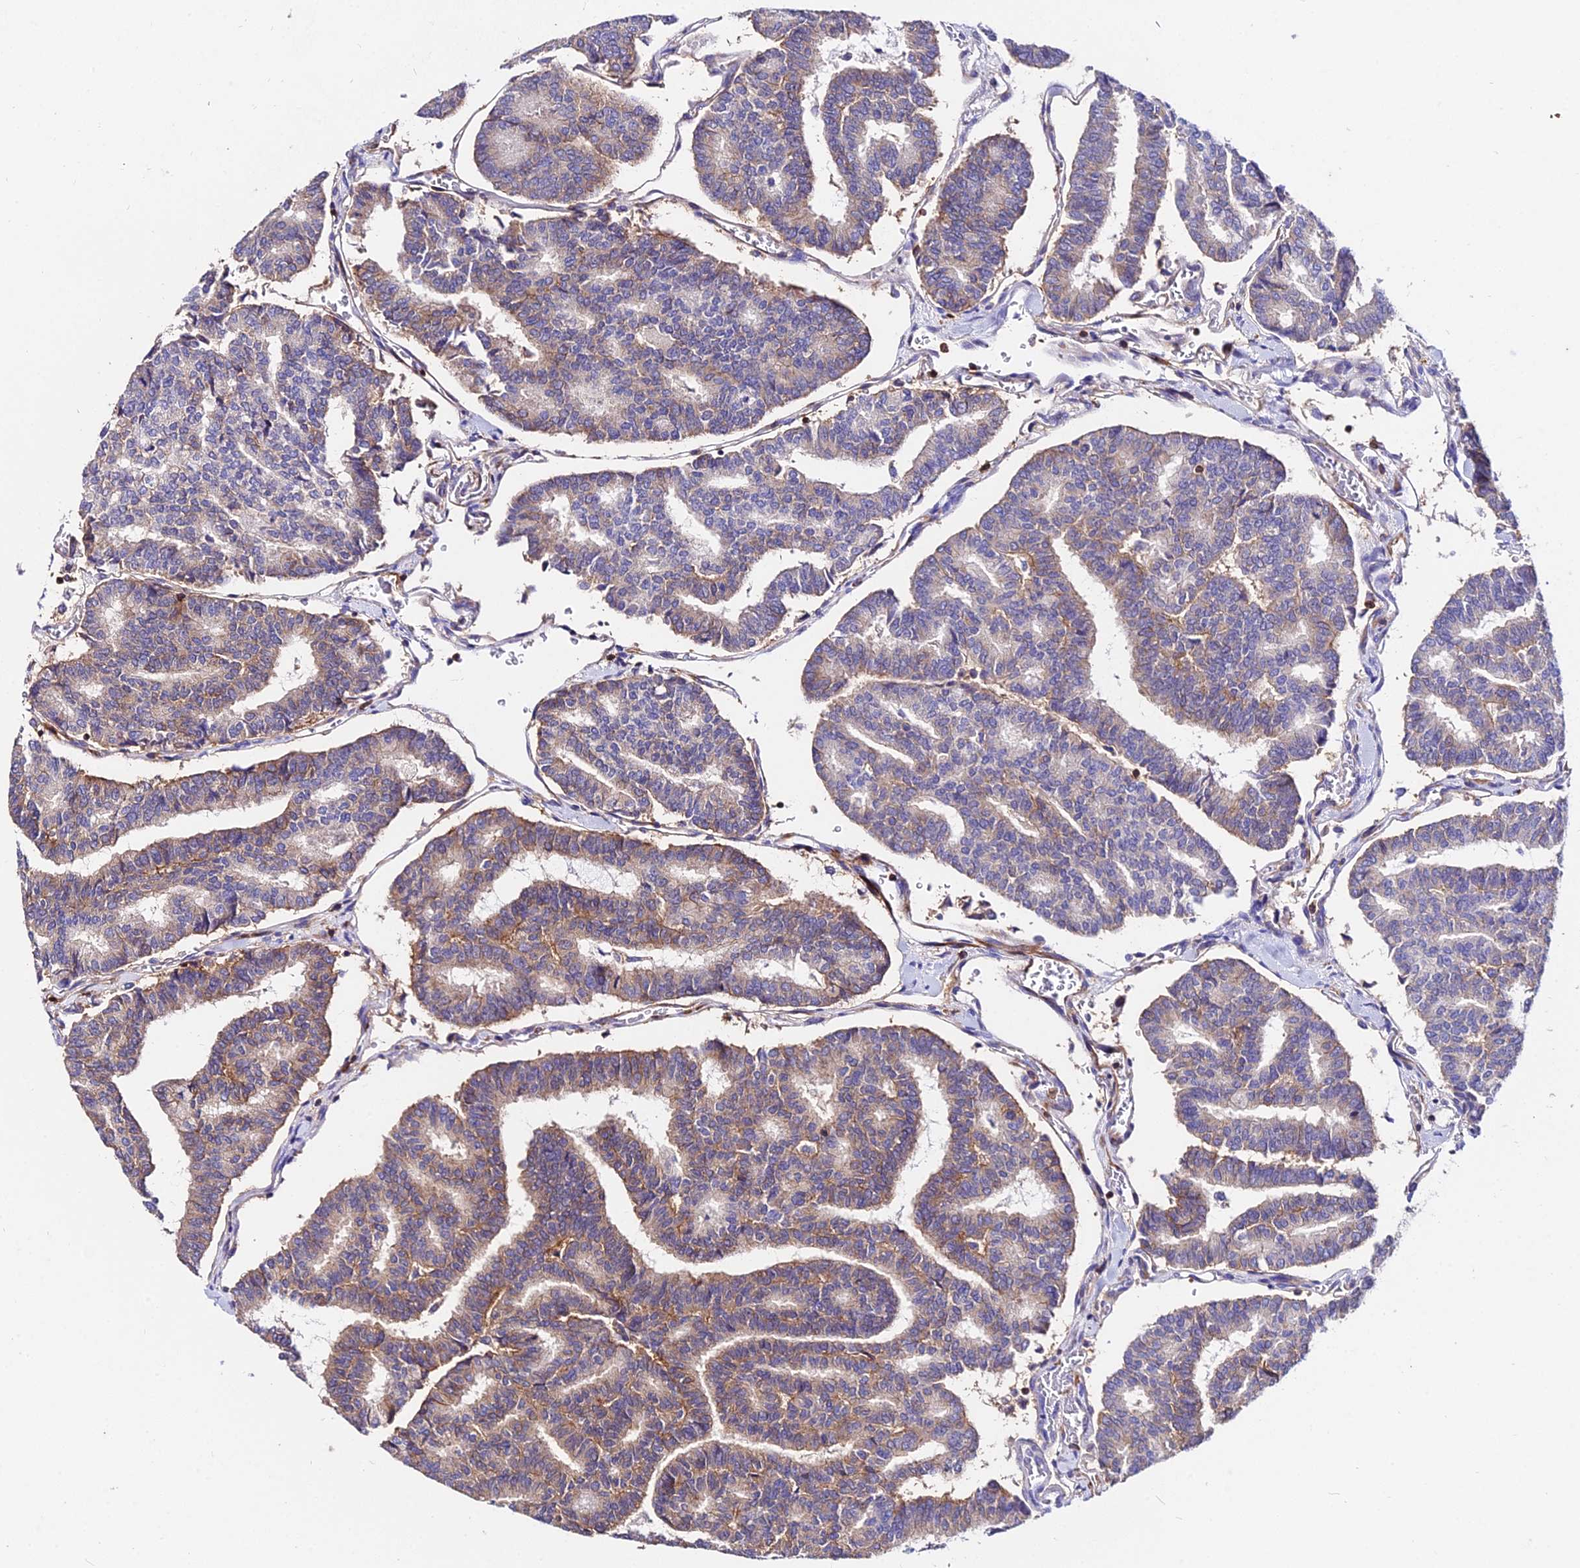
{"staining": {"intensity": "moderate", "quantity": "25%-75%", "location": "cytoplasmic/membranous"}, "tissue": "thyroid cancer", "cell_type": "Tumor cells", "image_type": "cancer", "snomed": [{"axis": "morphology", "description": "Papillary adenocarcinoma, NOS"}, {"axis": "topography", "description": "Thyroid gland"}], "caption": "A high-resolution micrograph shows IHC staining of thyroid cancer, which demonstrates moderate cytoplasmic/membranous expression in about 25%-75% of tumor cells. (Brightfield microscopy of DAB IHC at high magnification).", "gene": "CSRP1", "patient": {"sex": "female", "age": 35}}